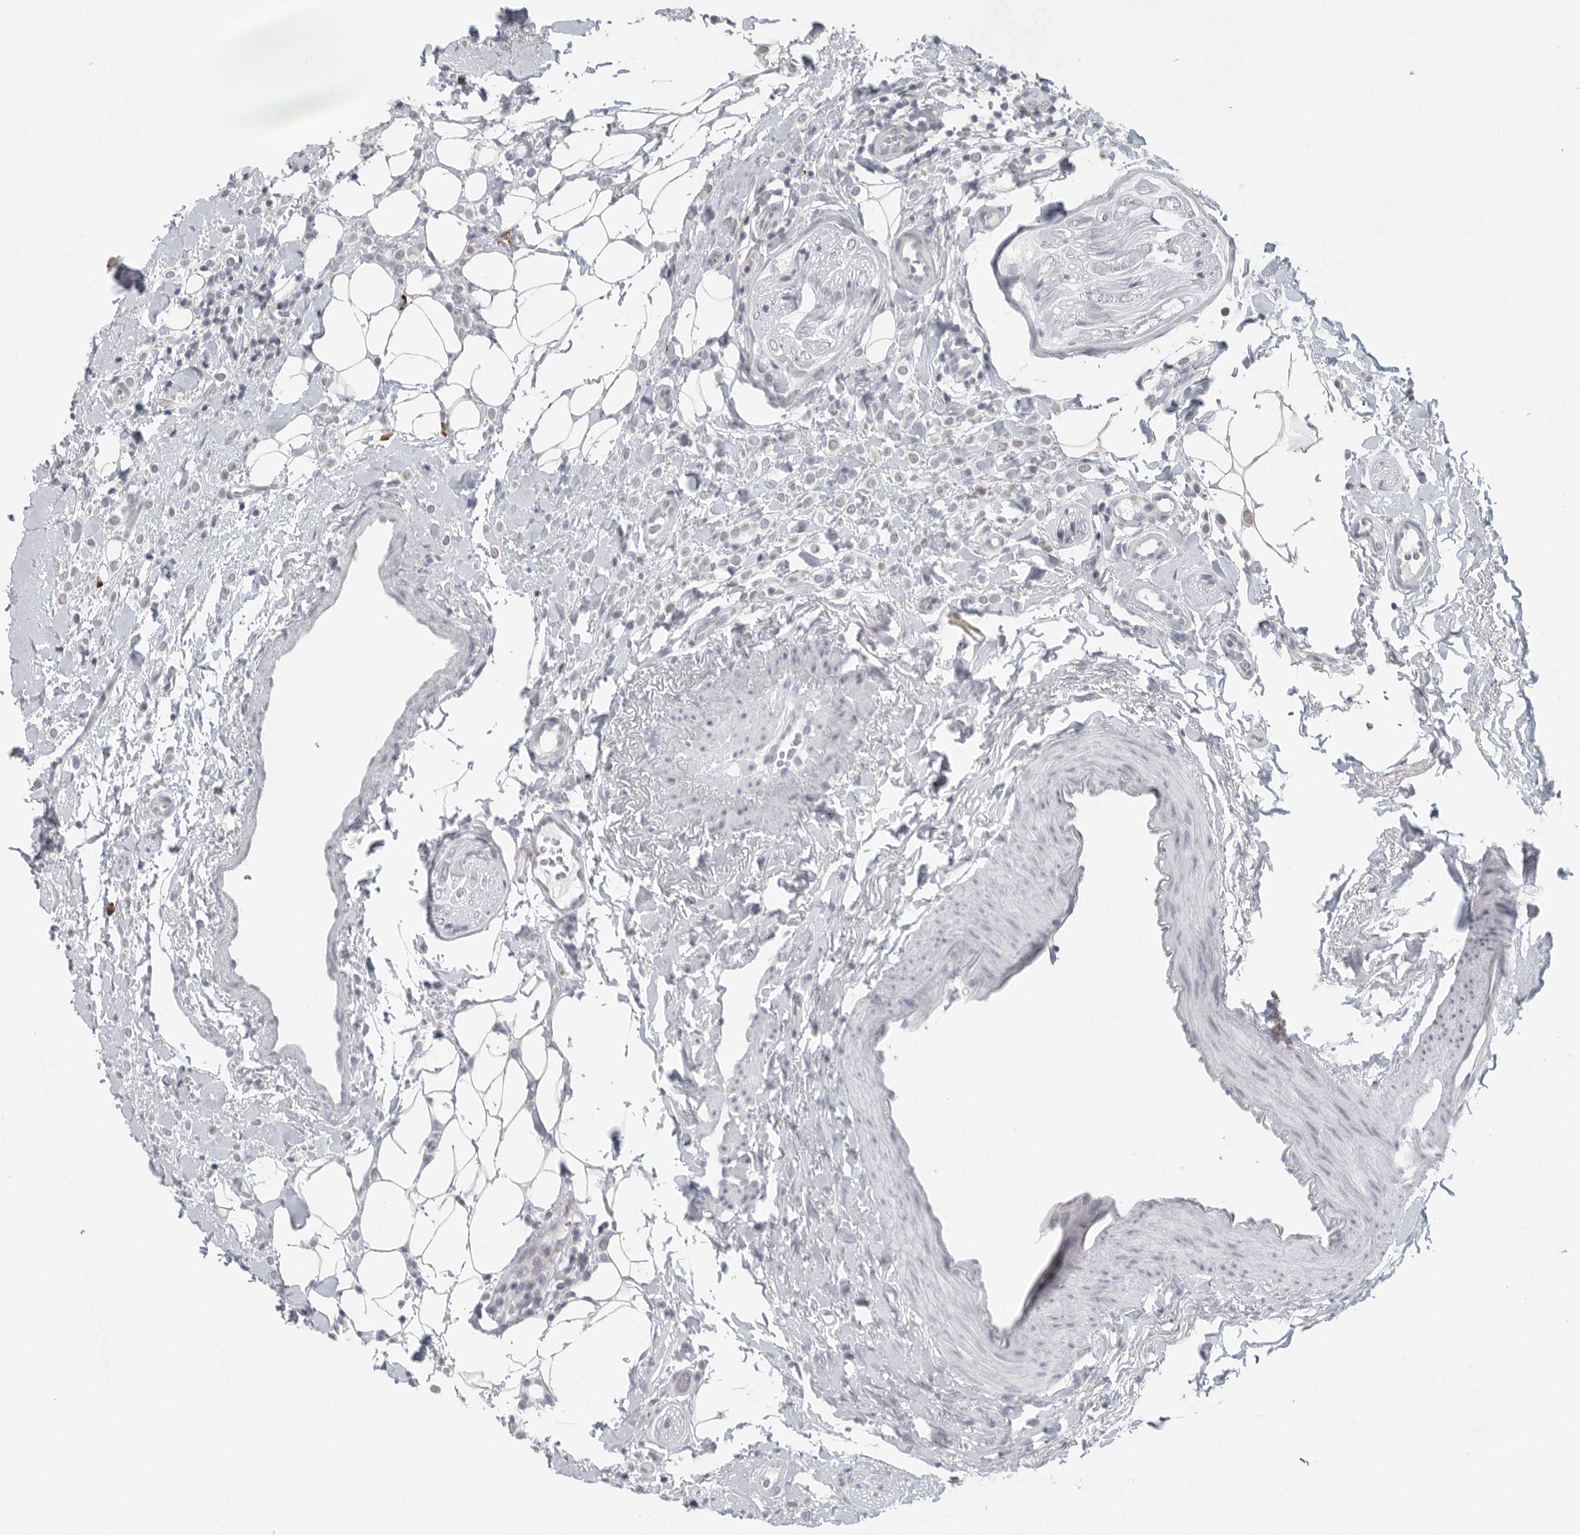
{"staining": {"intensity": "negative", "quantity": "none", "location": "none"}, "tissue": "breast cancer", "cell_type": "Tumor cells", "image_type": "cancer", "snomed": [{"axis": "morphology", "description": "Normal tissue, NOS"}, {"axis": "morphology", "description": "Lobular carcinoma"}, {"axis": "topography", "description": "Breast"}], "caption": "Breast lobular carcinoma was stained to show a protein in brown. There is no significant expression in tumor cells.", "gene": "TMEM69", "patient": {"sex": "female", "age": 50}}